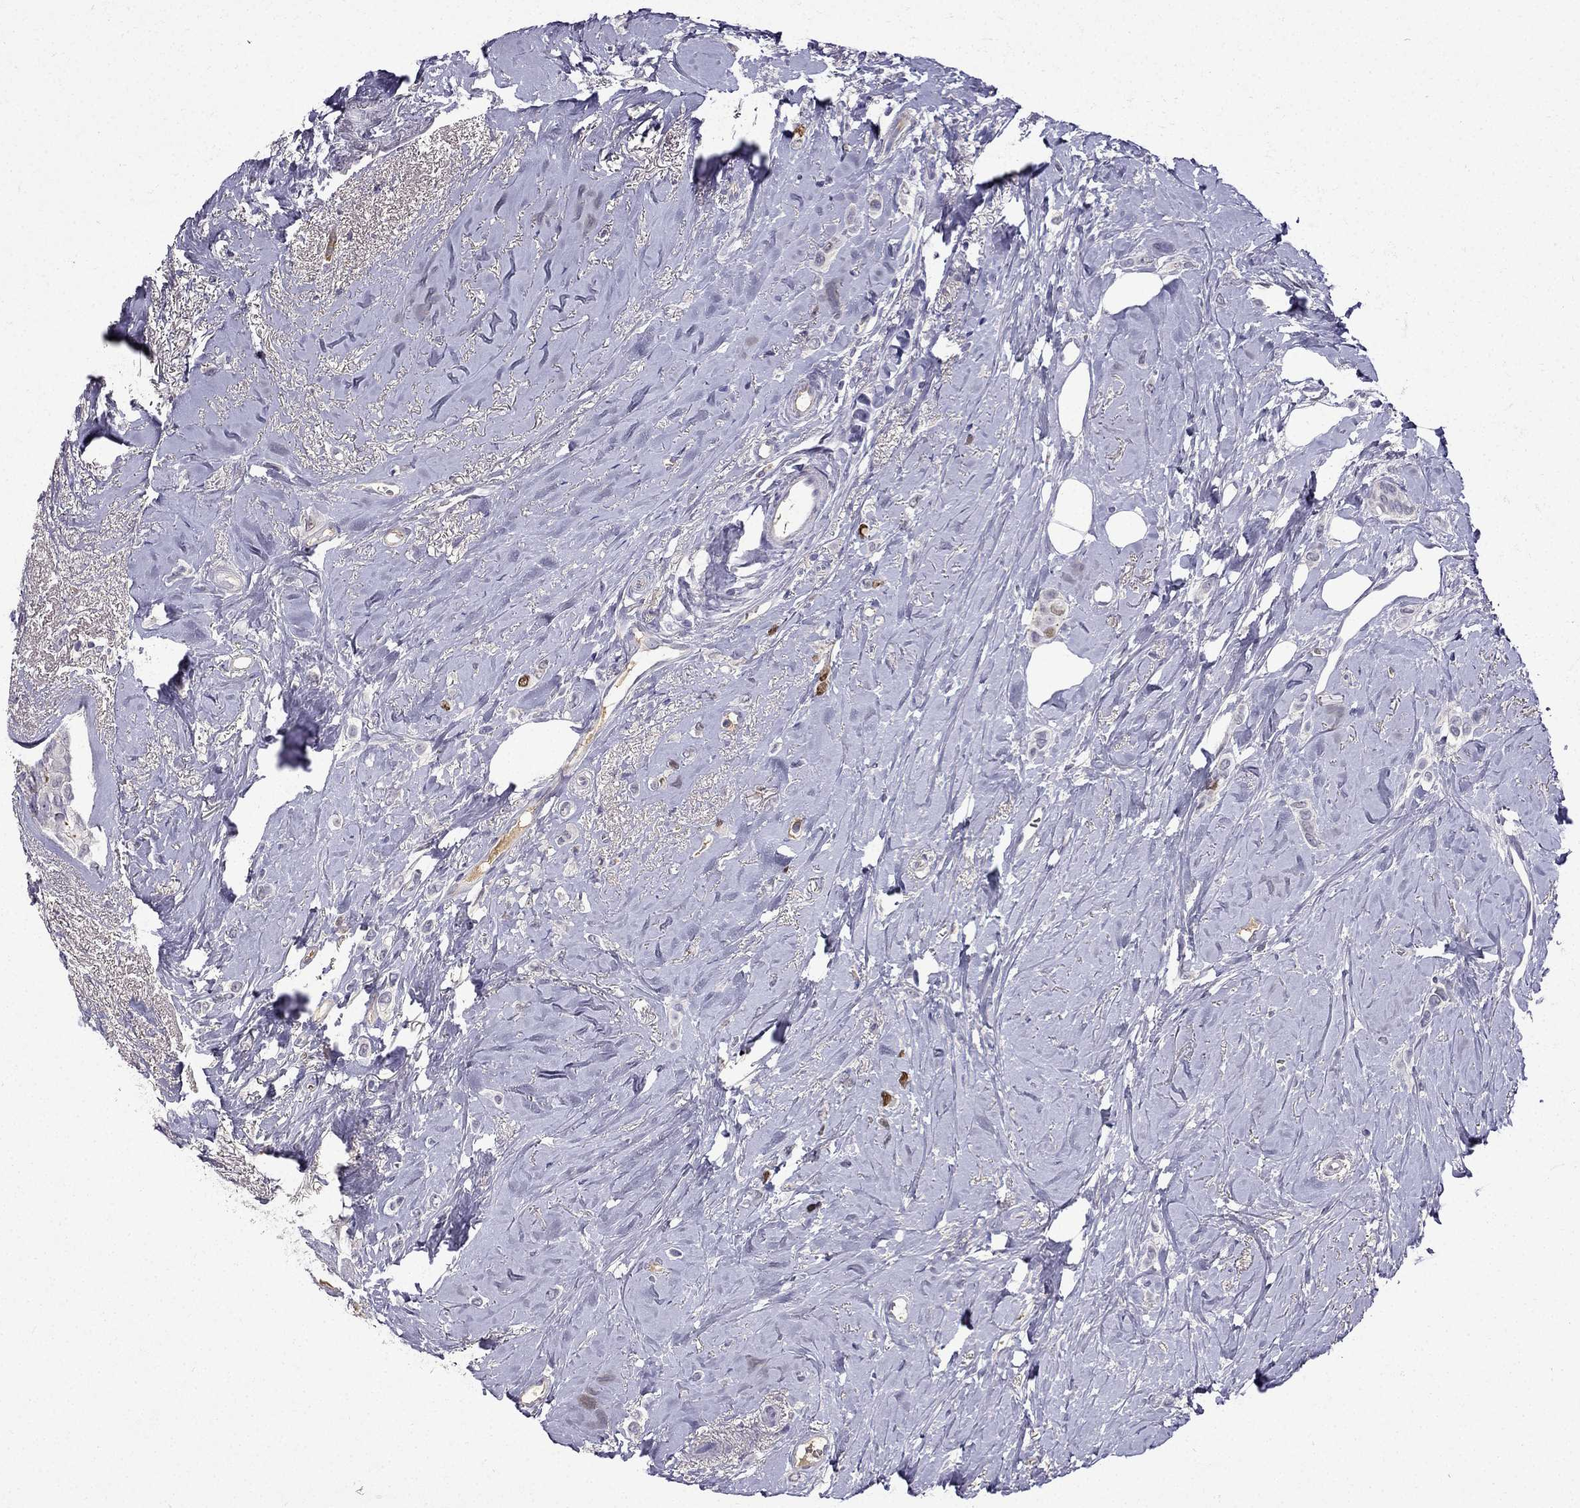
{"staining": {"intensity": "strong", "quantity": "<25%", "location": "nuclear"}, "tissue": "breast cancer", "cell_type": "Tumor cells", "image_type": "cancer", "snomed": [{"axis": "morphology", "description": "Lobular carcinoma"}, {"axis": "topography", "description": "Breast"}], "caption": "The histopathology image shows staining of breast lobular carcinoma, revealing strong nuclear protein staining (brown color) within tumor cells.", "gene": "UHRF1", "patient": {"sex": "female", "age": 66}}